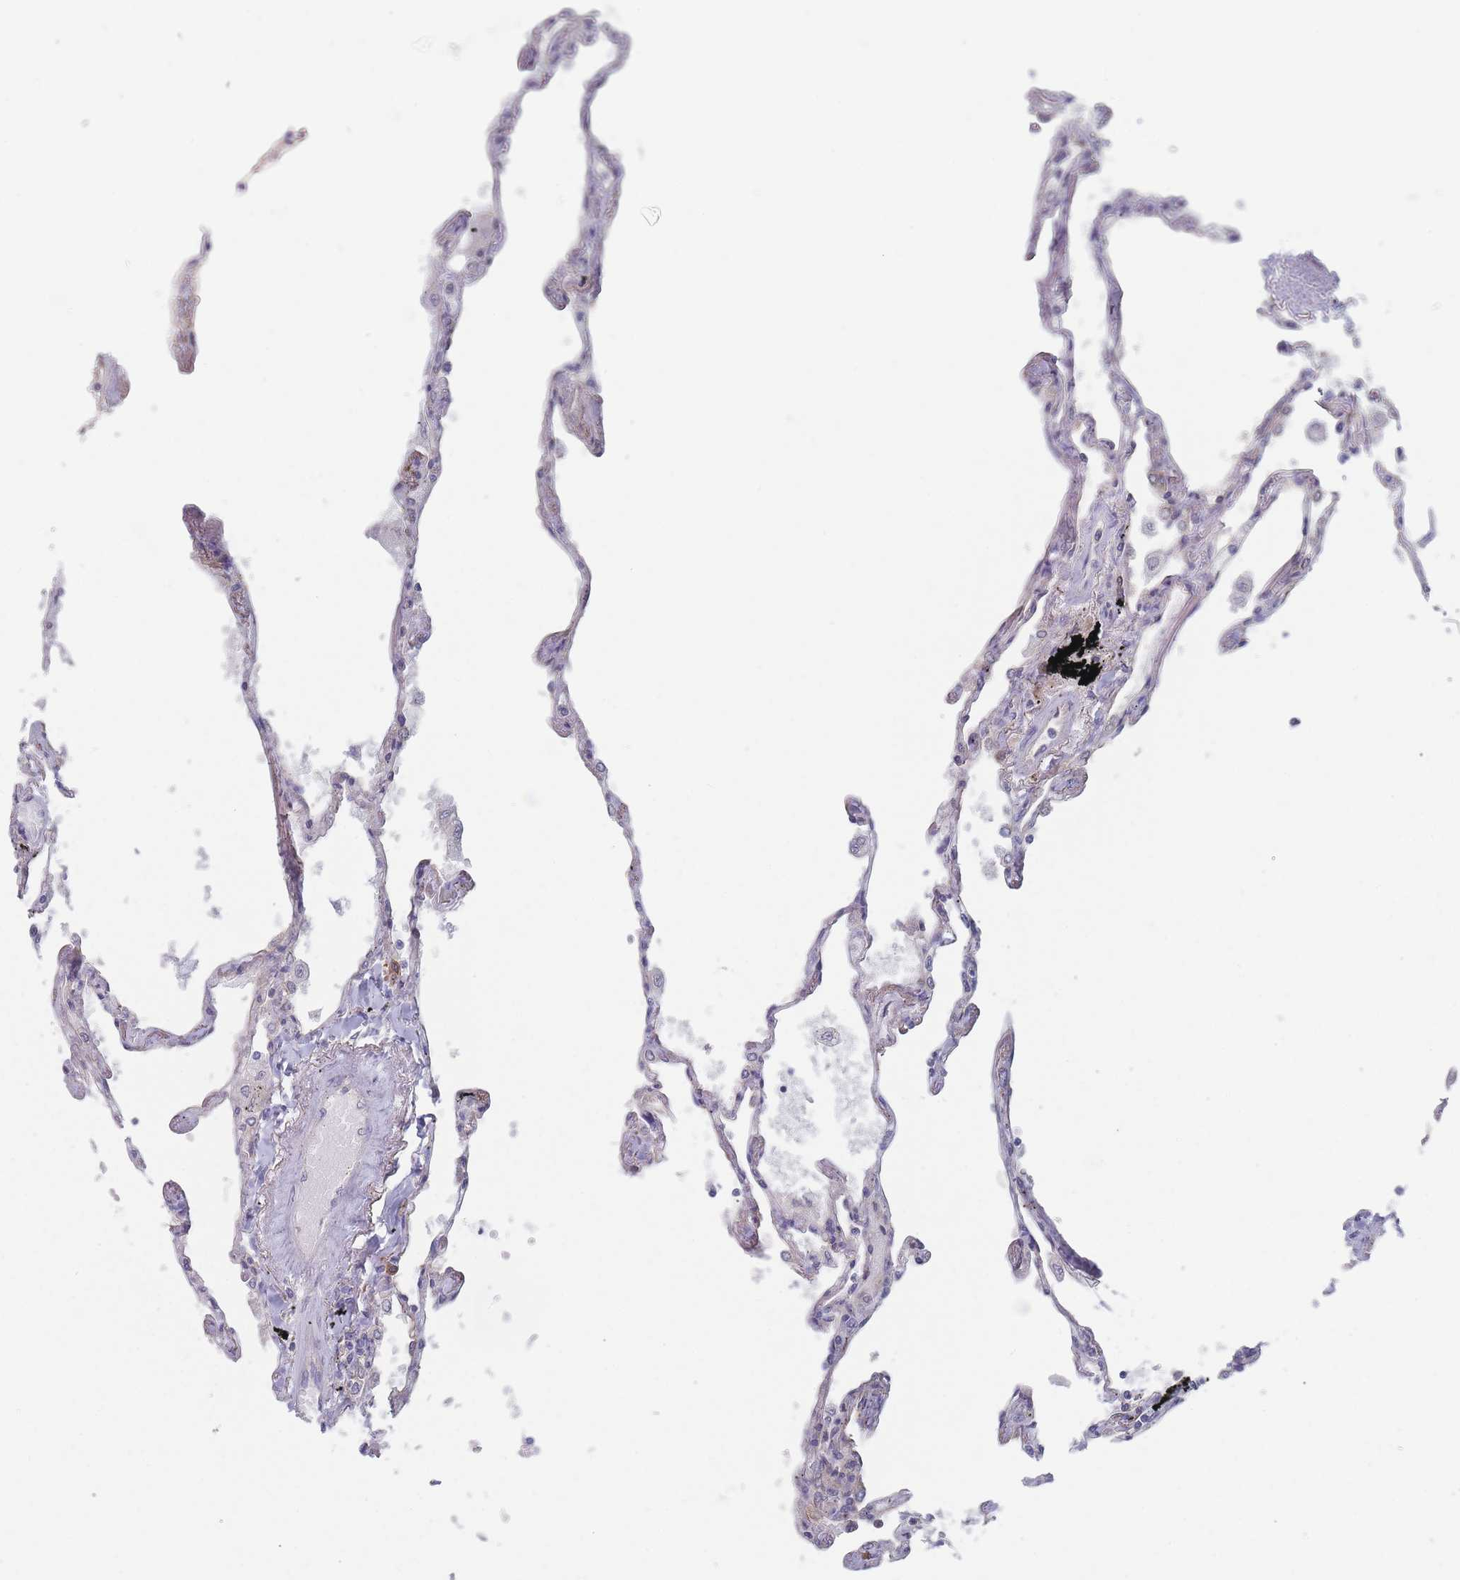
{"staining": {"intensity": "moderate", "quantity": "25%-75%", "location": "cytoplasmic/membranous"}, "tissue": "lung", "cell_type": "Alveolar cells", "image_type": "normal", "snomed": [{"axis": "morphology", "description": "Normal tissue, NOS"}, {"axis": "topography", "description": "Lung"}], "caption": "An IHC image of benign tissue is shown. Protein staining in brown highlights moderate cytoplasmic/membranous positivity in lung within alveolar cells.", "gene": "EFCC1", "patient": {"sex": "female", "age": 67}}